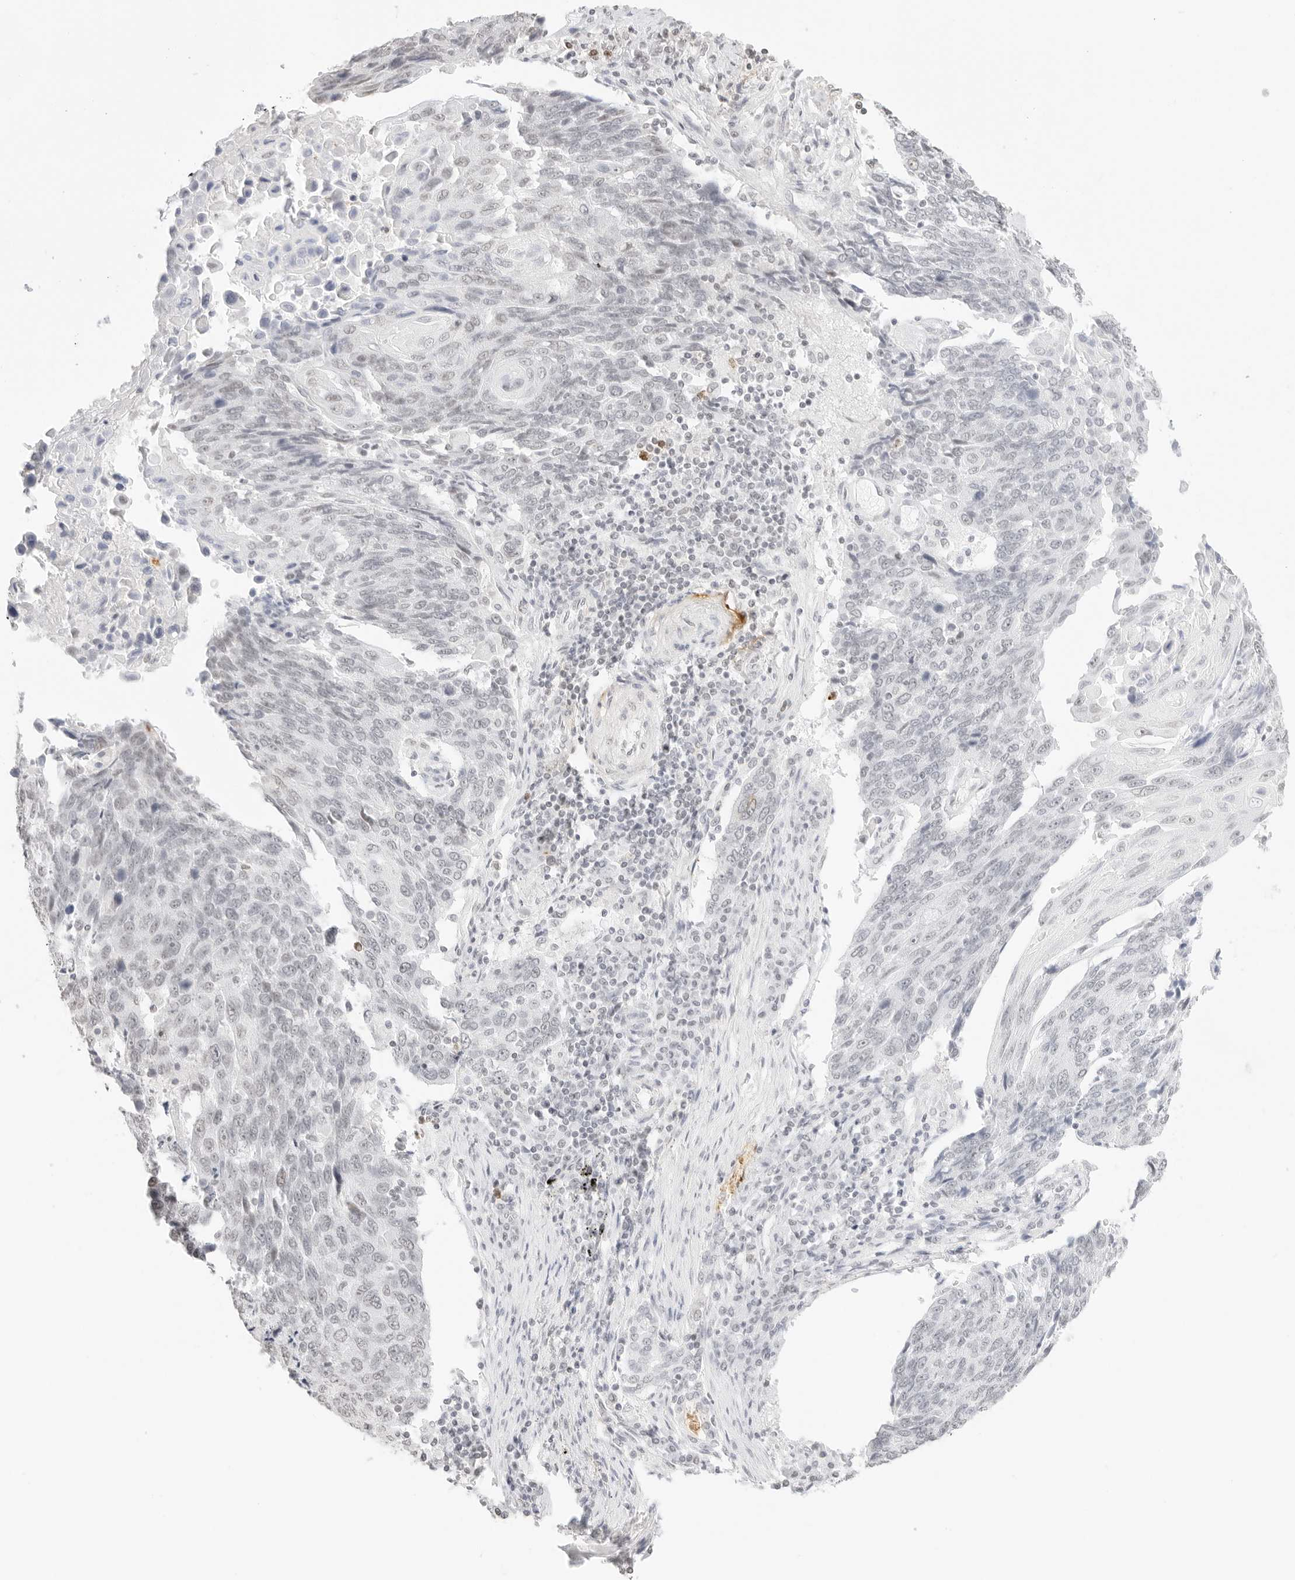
{"staining": {"intensity": "negative", "quantity": "none", "location": "none"}, "tissue": "lung cancer", "cell_type": "Tumor cells", "image_type": "cancer", "snomed": [{"axis": "morphology", "description": "Squamous cell carcinoma, NOS"}, {"axis": "topography", "description": "Lung"}], "caption": "An IHC histopathology image of lung cancer (squamous cell carcinoma) is shown. There is no staining in tumor cells of lung cancer (squamous cell carcinoma). (Brightfield microscopy of DAB immunohistochemistry at high magnification).", "gene": "FBLN5", "patient": {"sex": "male", "age": 66}}